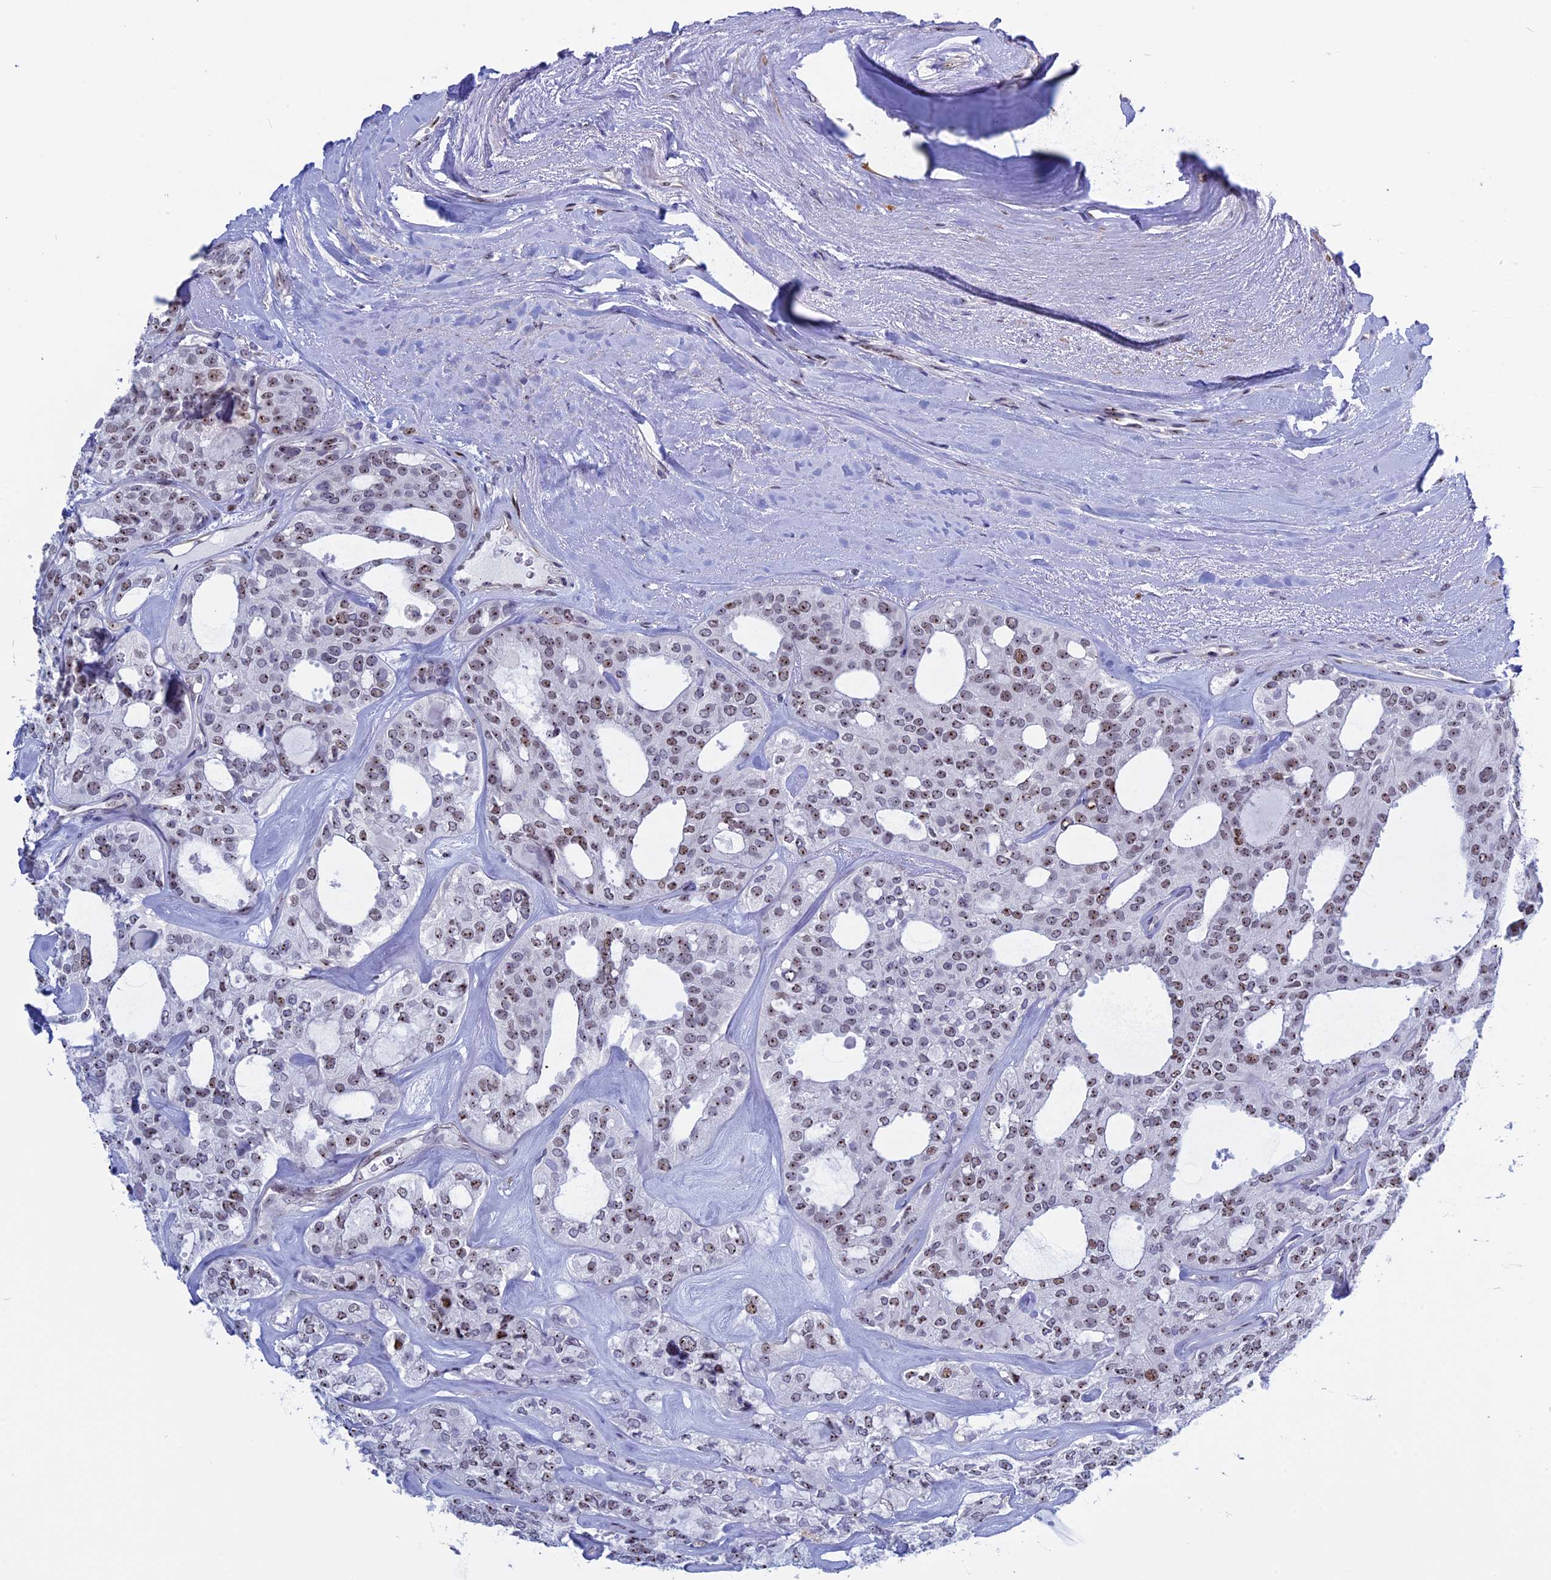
{"staining": {"intensity": "moderate", "quantity": "25%-75%", "location": "nuclear"}, "tissue": "thyroid cancer", "cell_type": "Tumor cells", "image_type": "cancer", "snomed": [{"axis": "morphology", "description": "Follicular adenoma carcinoma, NOS"}, {"axis": "topography", "description": "Thyroid gland"}], "caption": "This is a micrograph of IHC staining of follicular adenoma carcinoma (thyroid), which shows moderate staining in the nuclear of tumor cells.", "gene": "CCDC86", "patient": {"sex": "male", "age": 75}}